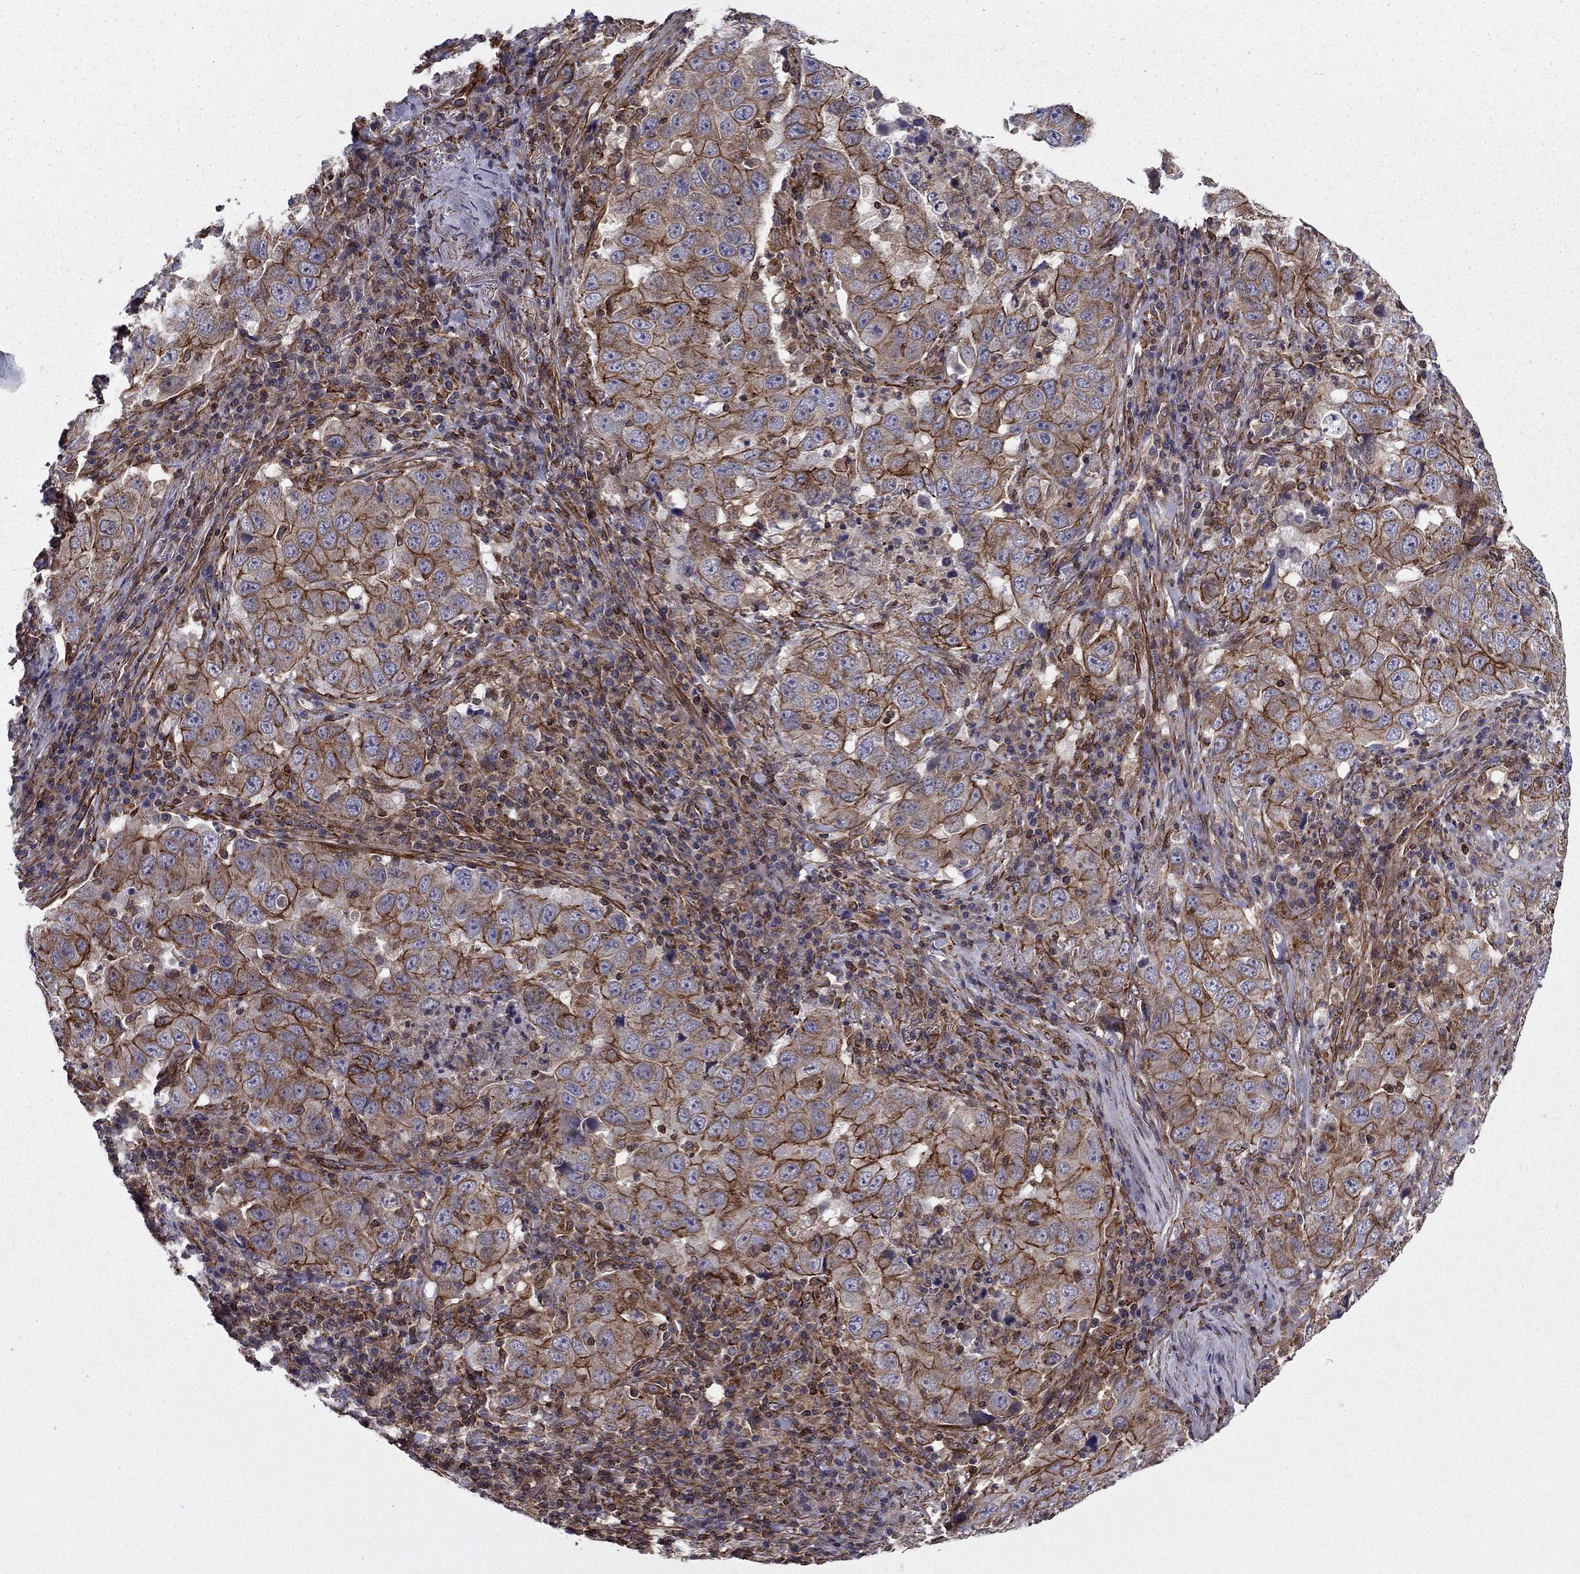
{"staining": {"intensity": "strong", "quantity": "25%-75%", "location": "cytoplasmic/membranous"}, "tissue": "lung cancer", "cell_type": "Tumor cells", "image_type": "cancer", "snomed": [{"axis": "morphology", "description": "Adenocarcinoma, NOS"}, {"axis": "topography", "description": "Lung"}], "caption": "Immunohistochemical staining of lung adenocarcinoma displays strong cytoplasmic/membranous protein positivity in approximately 25%-75% of tumor cells. (Stains: DAB in brown, nuclei in blue, Microscopy: brightfield microscopy at high magnification).", "gene": "SHMT1", "patient": {"sex": "male", "age": 73}}